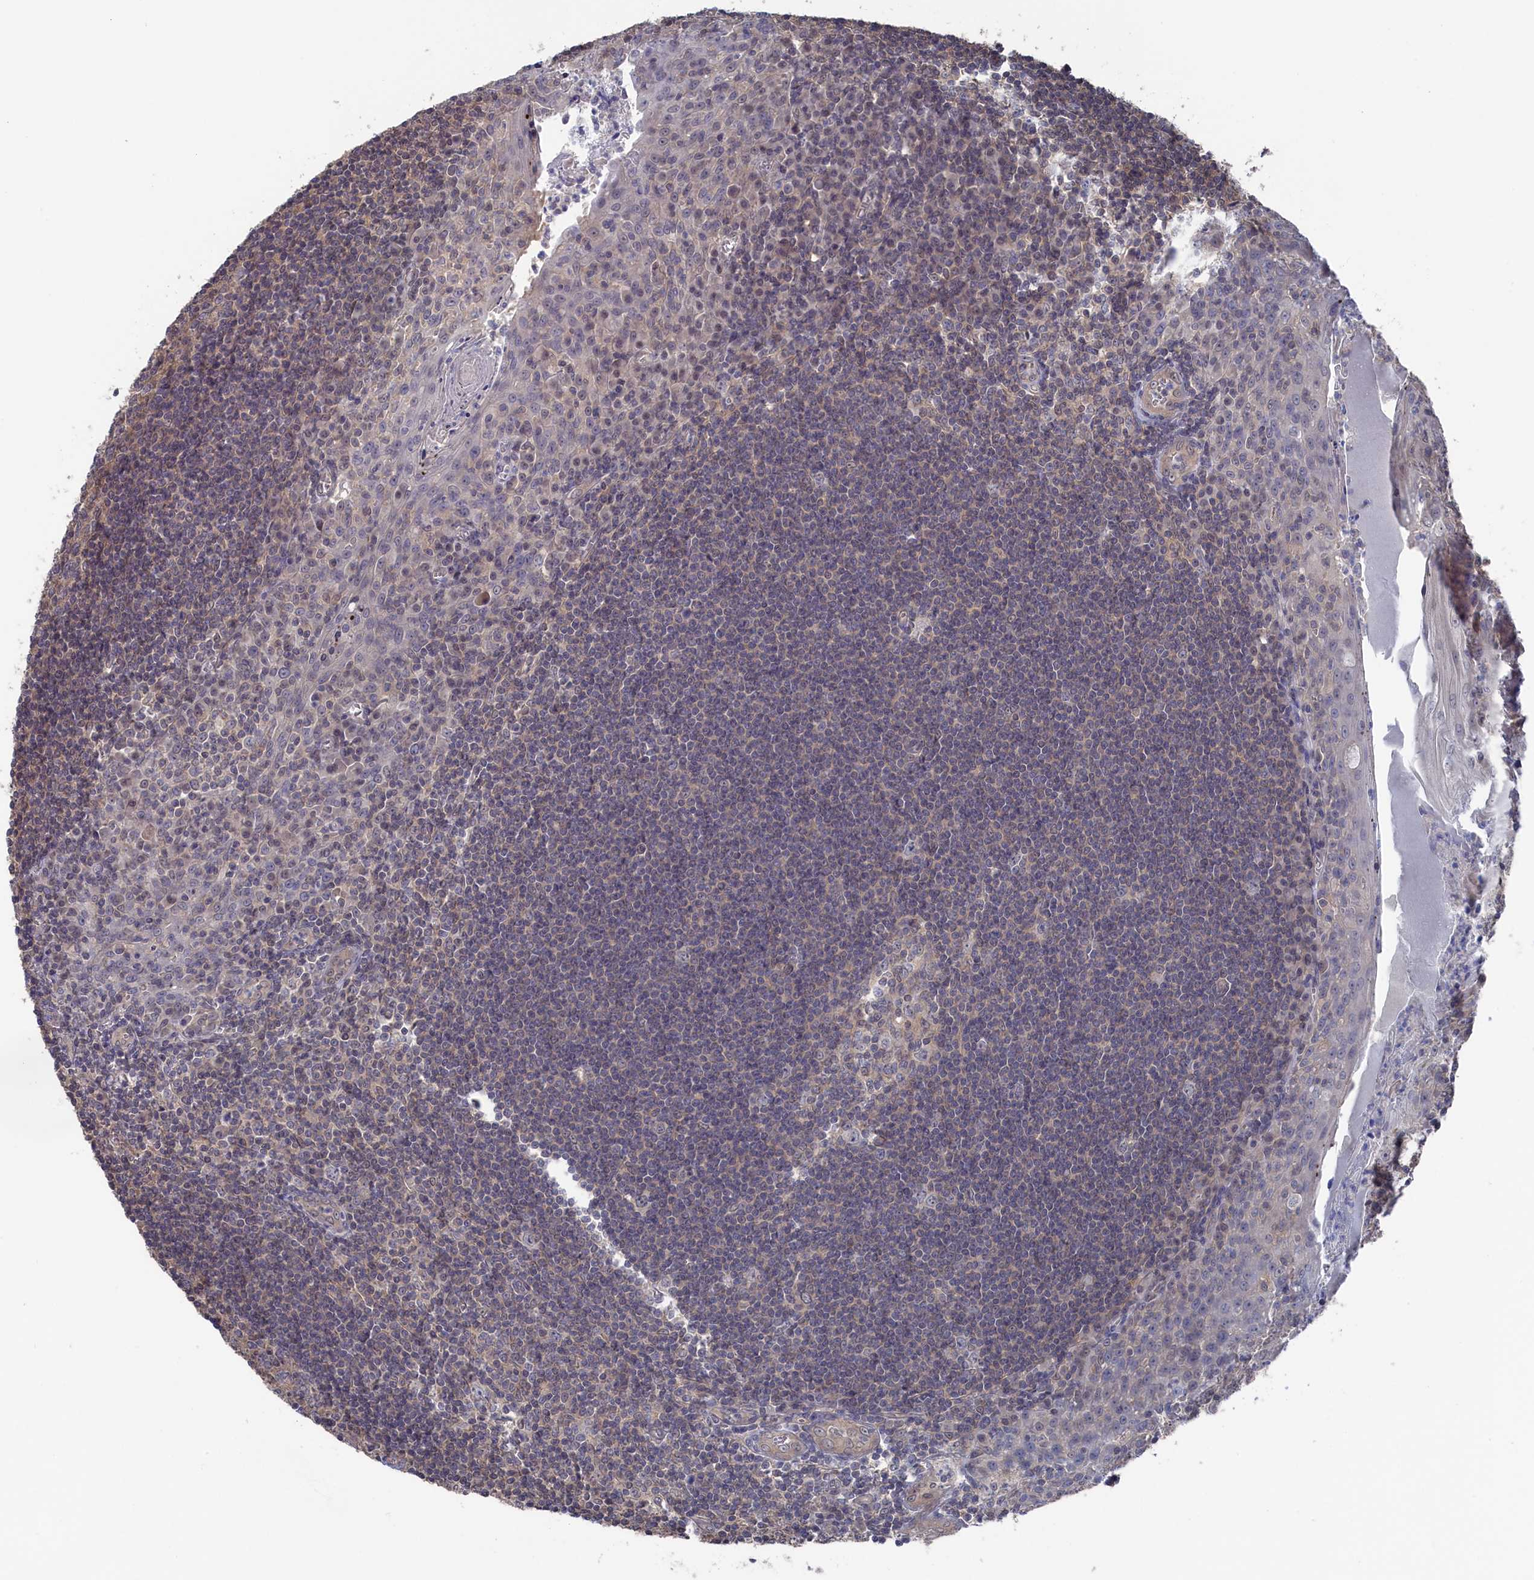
{"staining": {"intensity": "weak", "quantity": "<25%", "location": "cytoplasmic/membranous"}, "tissue": "tonsil", "cell_type": "Germinal center cells", "image_type": "normal", "snomed": [{"axis": "morphology", "description": "Normal tissue, NOS"}, {"axis": "topography", "description": "Tonsil"}], "caption": "DAB (3,3'-diaminobenzidine) immunohistochemical staining of benign human tonsil exhibits no significant staining in germinal center cells.", "gene": "NUTF2", "patient": {"sex": "male", "age": 27}}